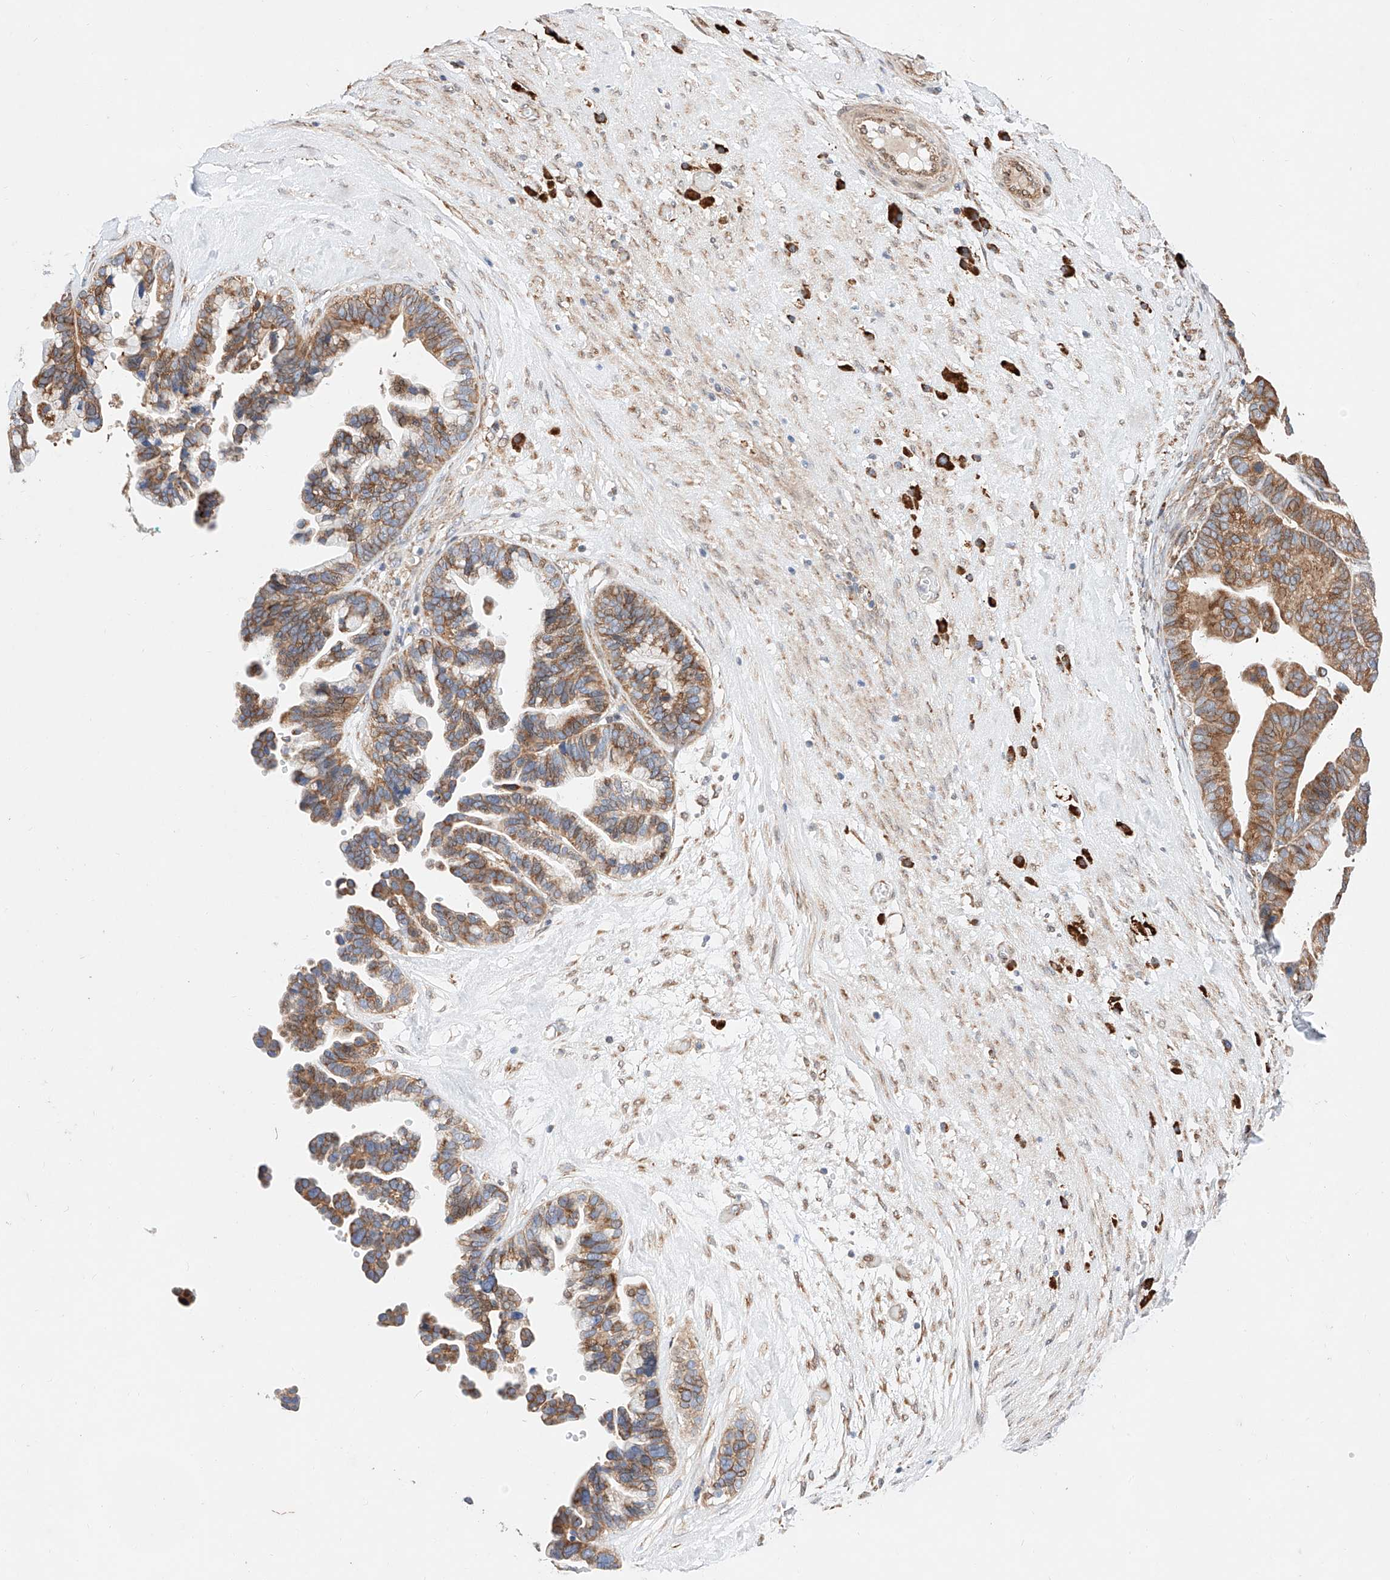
{"staining": {"intensity": "moderate", "quantity": ">75%", "location": "cytoplasmic/membranous"}, "tissue": "ovarian cancer", "cell_type": "Tumor cells", "image_type": "cancer", "snomed": [{"axis": "morphology", "description": "Cystadenocarcinoma, serous, NOS"}, {"axis": "topography", "description": "Ovary"}], "caption": "Approximately >75% of tumor cells in human serous cystadenocarcinoma (ovarian) show moderate cytoplasmic/membranous protein expression as visualized by brown immunohistochemical staining.", "gene": "ATP9B", "patient": {"sex": "female", "age": 56}}